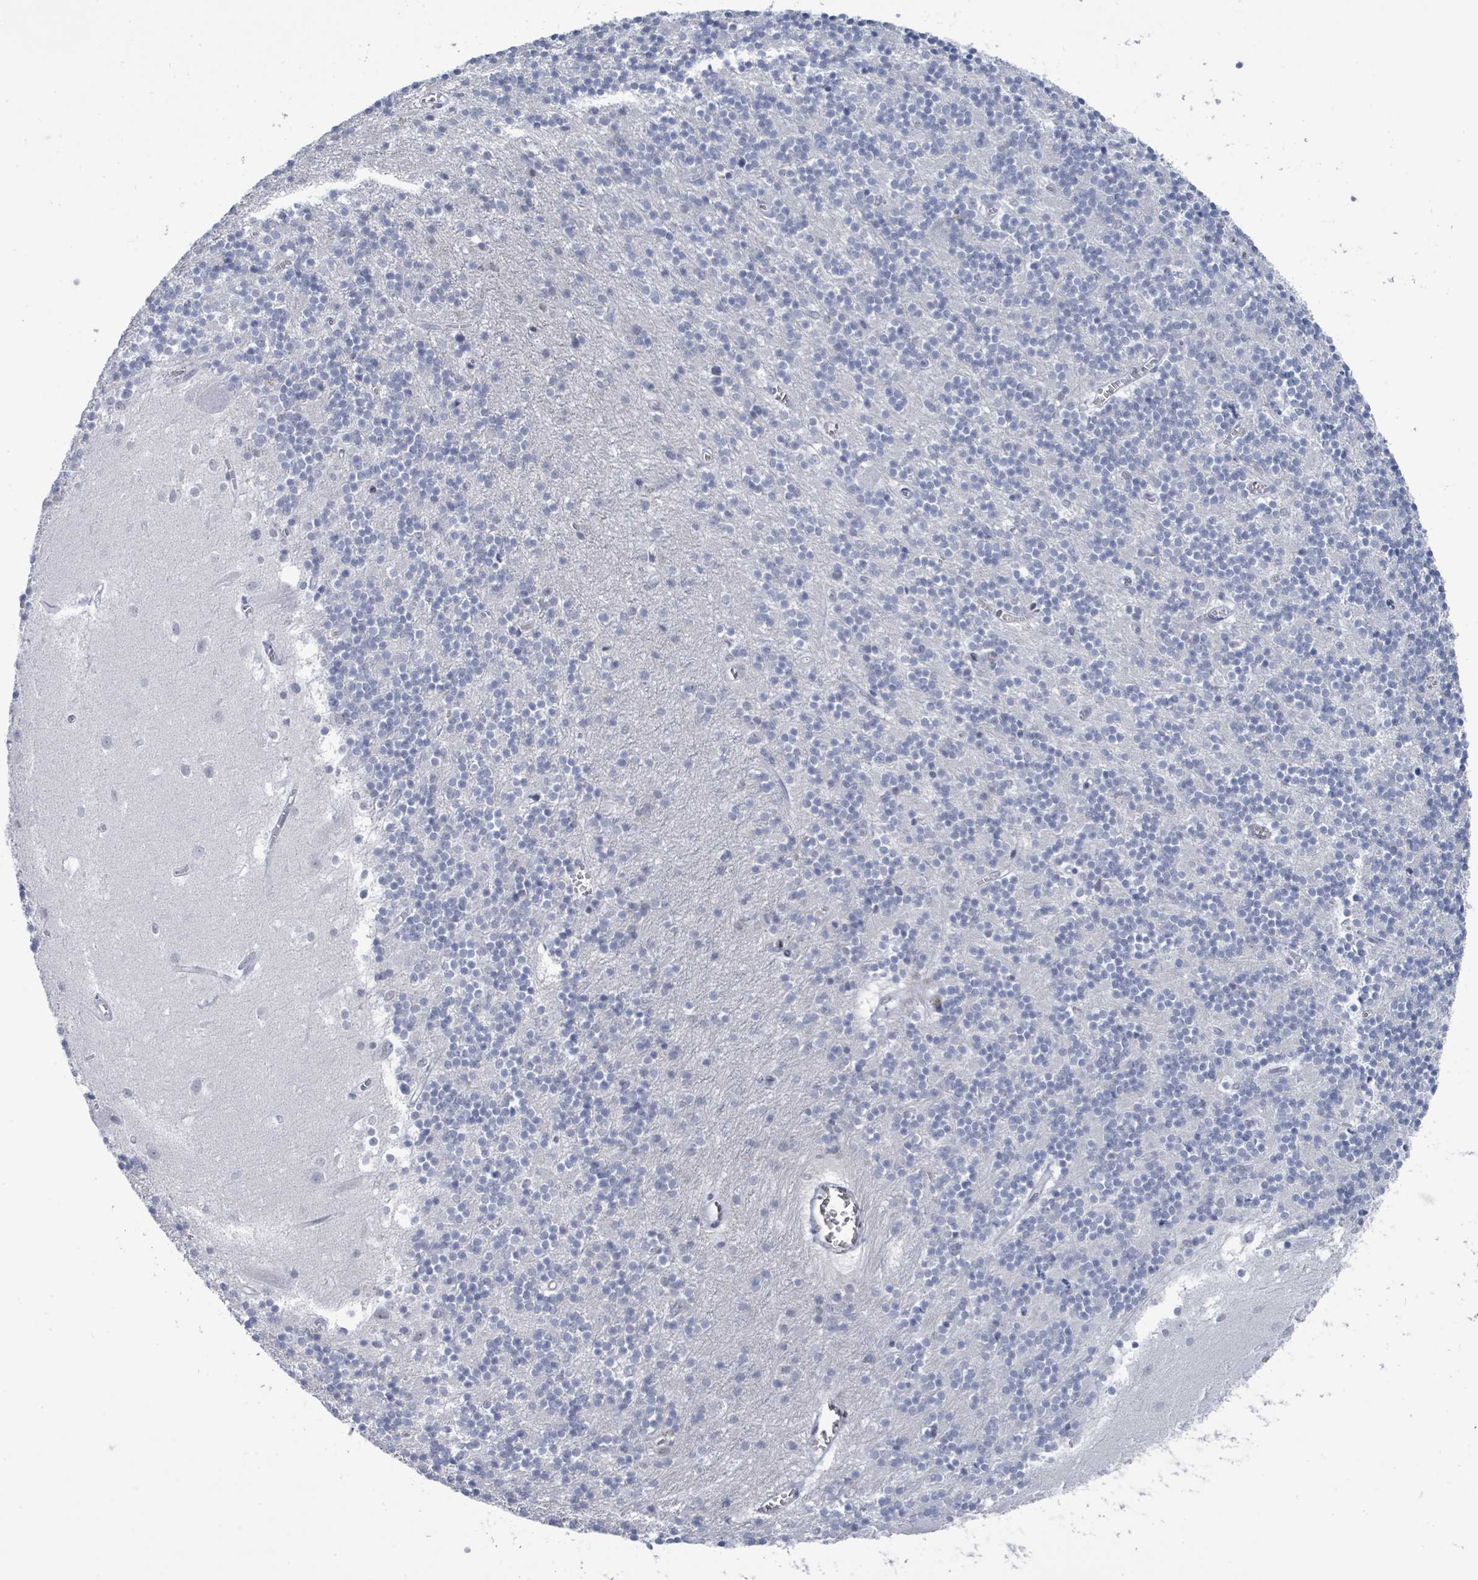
{"staining": {"intensity": "negative", "quantity": "none", "location": "none"}, "tissue": "cerebellum", "cell_type": "Cells in granular layer", "image_type": "normal", "snomed": [{"axis": "morphology", "description": "Normal tissue, NOS"}, {"axis": "topography", "description": "Cerebellum"}], "caption": "High magnification brightfield microscopy of normal cerebellum stained with DAB (3,3'-diaminobenzidine) (brown) and counterstained with hematoxylin (blue): cells in granular layer show no significant expression.", "gene": "CT45A10", "patient": {"sex": "male", "age": 54}}